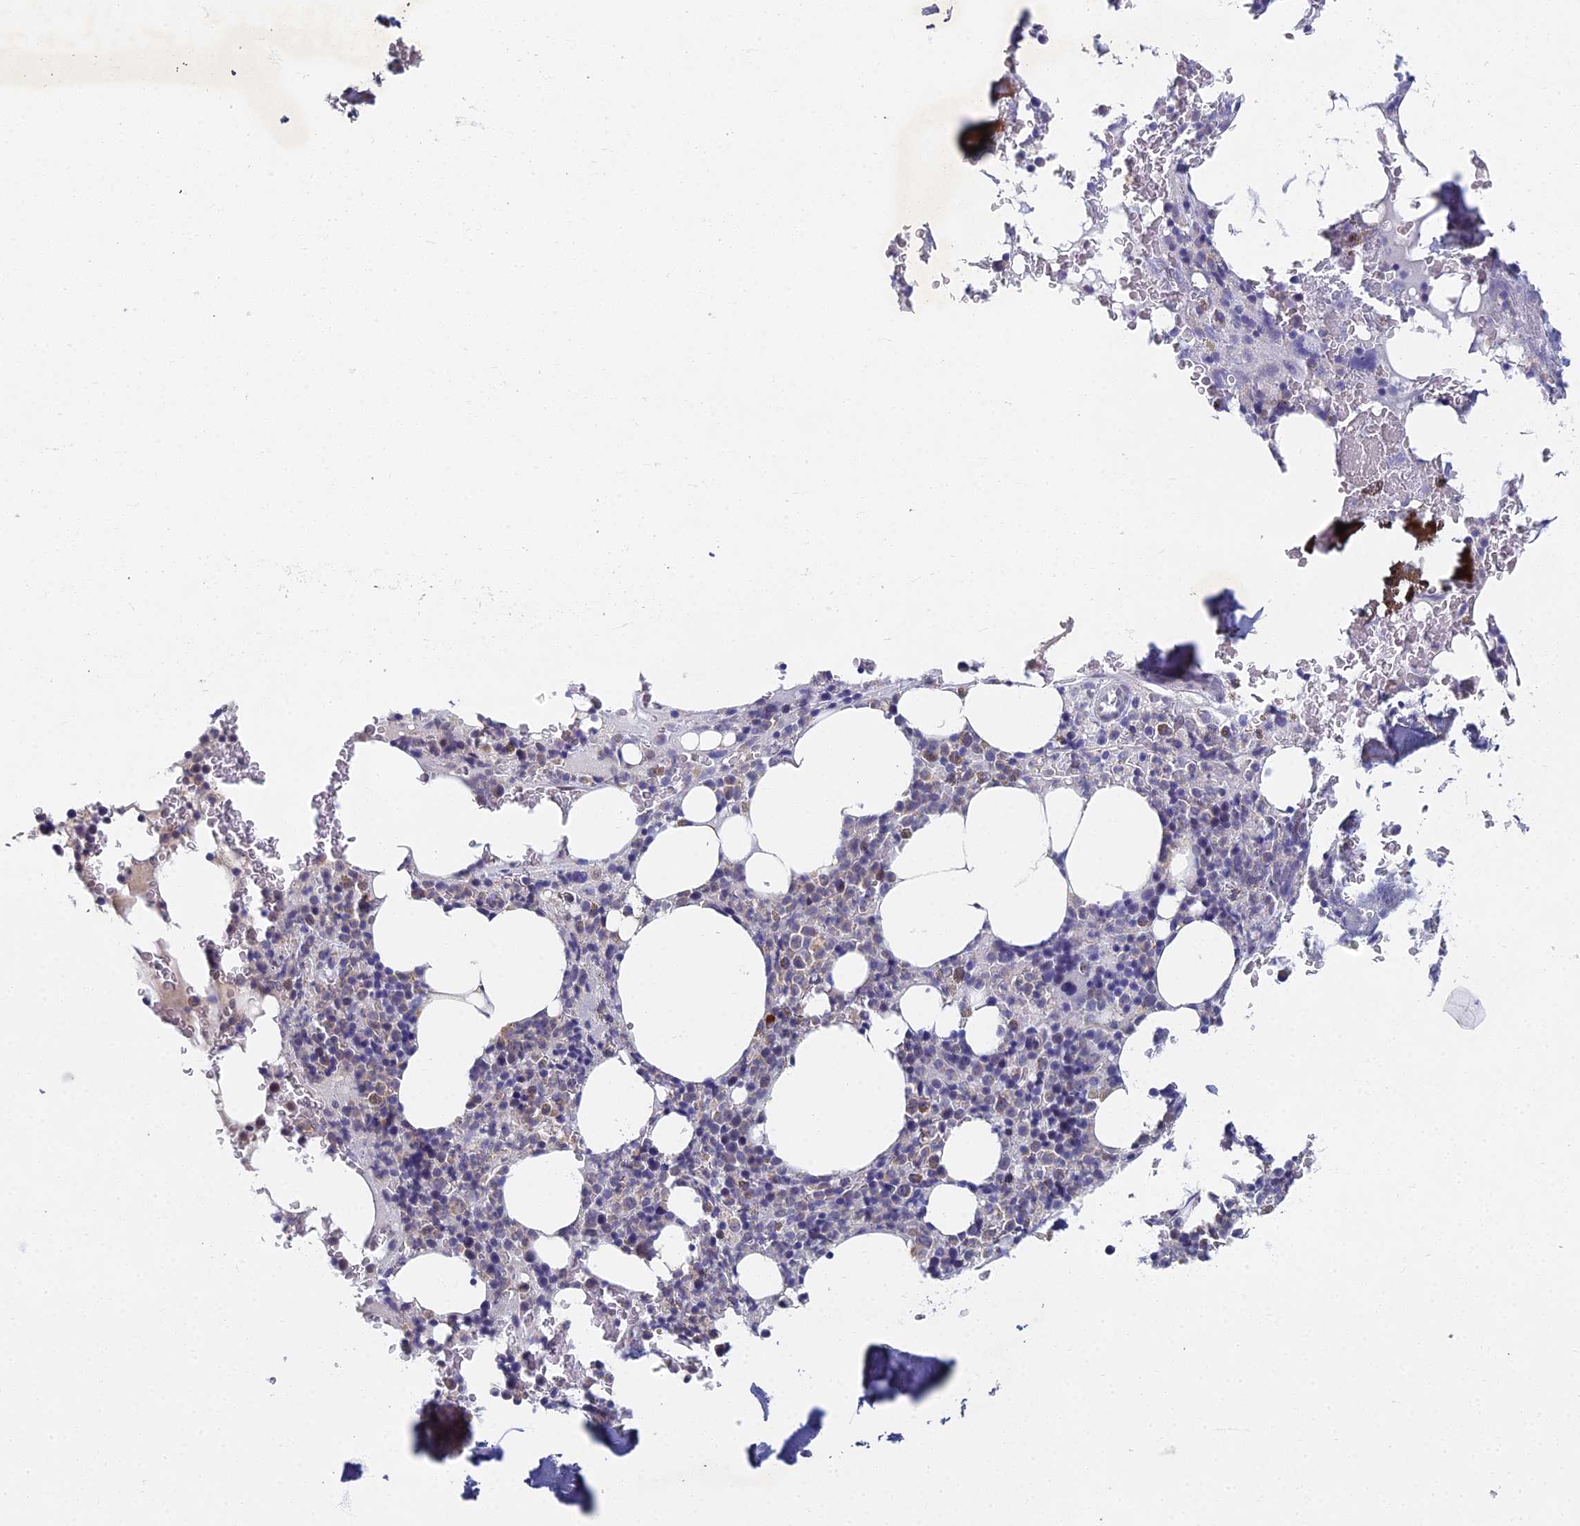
{"staining": {"intensity": "weak", "quantity": "<25%", "location": "cytoplasmic/membranous"}, "tissue": "bone marrow", "cell_type": "Hematopoietic cells", "image_type": "normal", "snomed": [{"axis": "morphology", "description": "Normal tissue, NOS"}, {"axis": "topography", "description": "Bone marrow"}], "caption": "The histopathology image displays no significant staining in hematopoietic cells of bone marrow.", "gene": "SPIN4", "patient": {"sex": "male", "age": 58}}